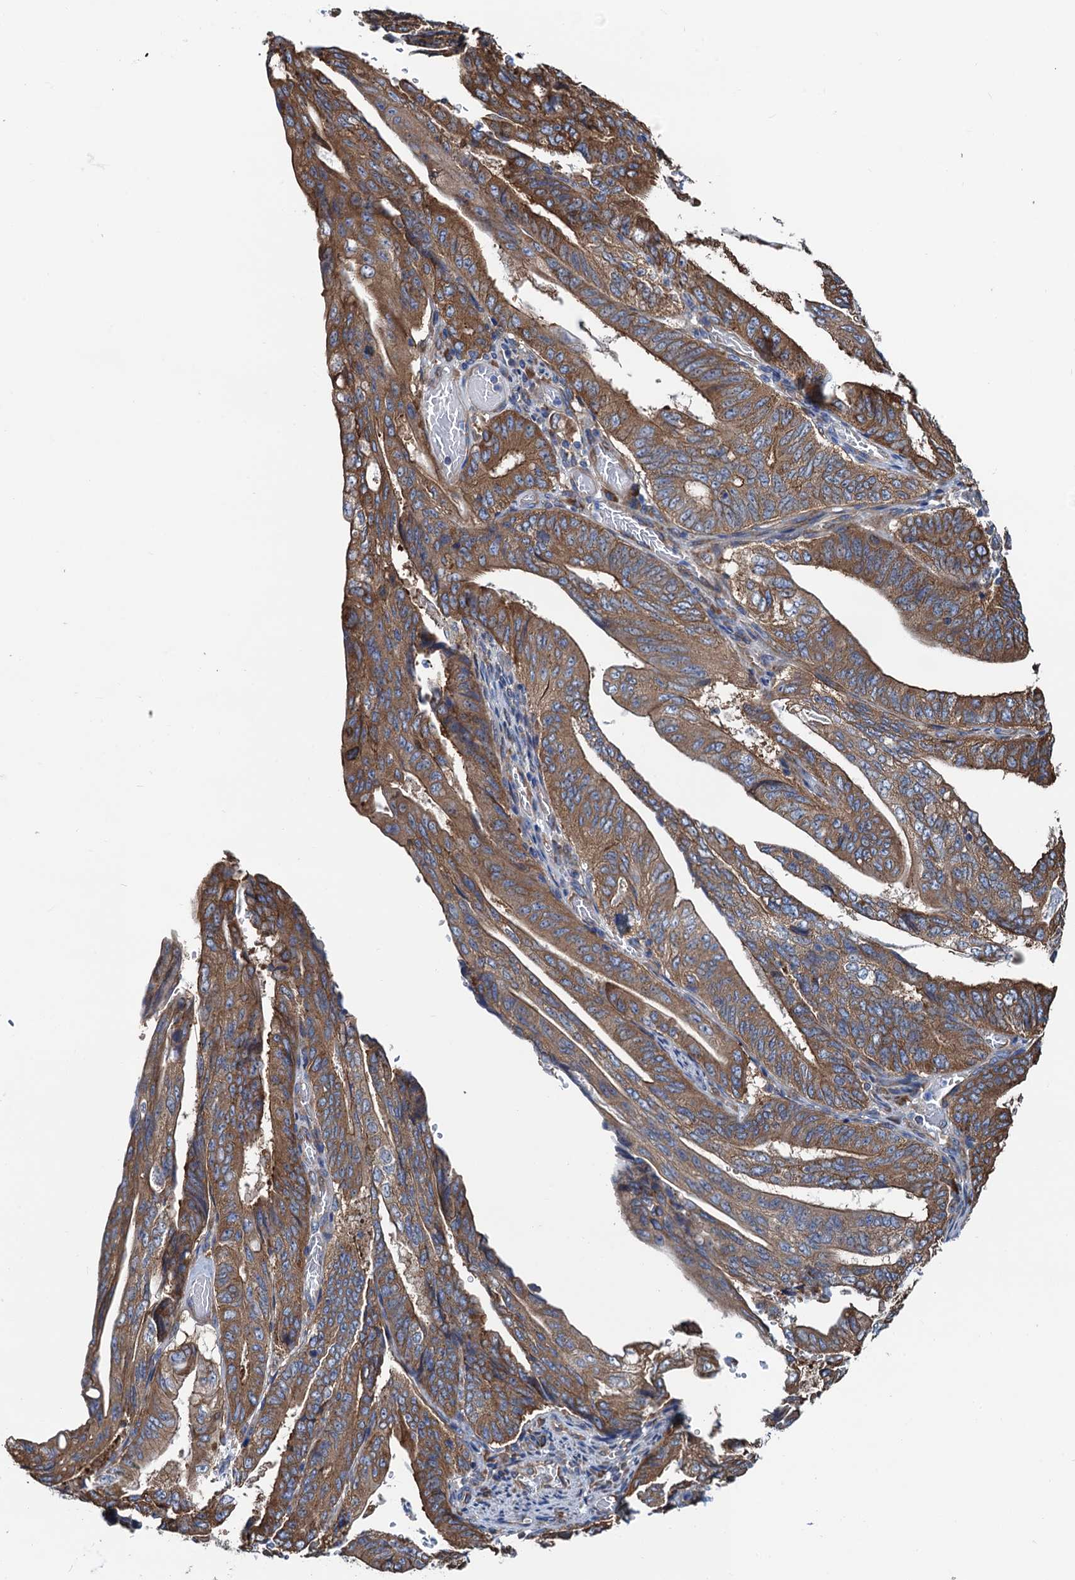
{"staining": {"intensity": "moderate", "quantity": ">75%", "location": "cytoplasmic/membranous"}, "tissue": "stomach cancer", "cell_type": "Tumor cells", "image_type": "cancer", "snomed": [{"axis": "morphology", "description": "Adenocarcinoma, NOS"}, {"axis": "topography", "description": "Stomach"}], "caption": "This photomicrograph exhibits immunohistochemistry staining of human stomach adenocarcinoma, with medium moderate cytoplasmic/membranous positivity in approximately >75% of tumor cells.", "gene": "SLC12A7", "patient": {"sex": "female", "age": 73}}